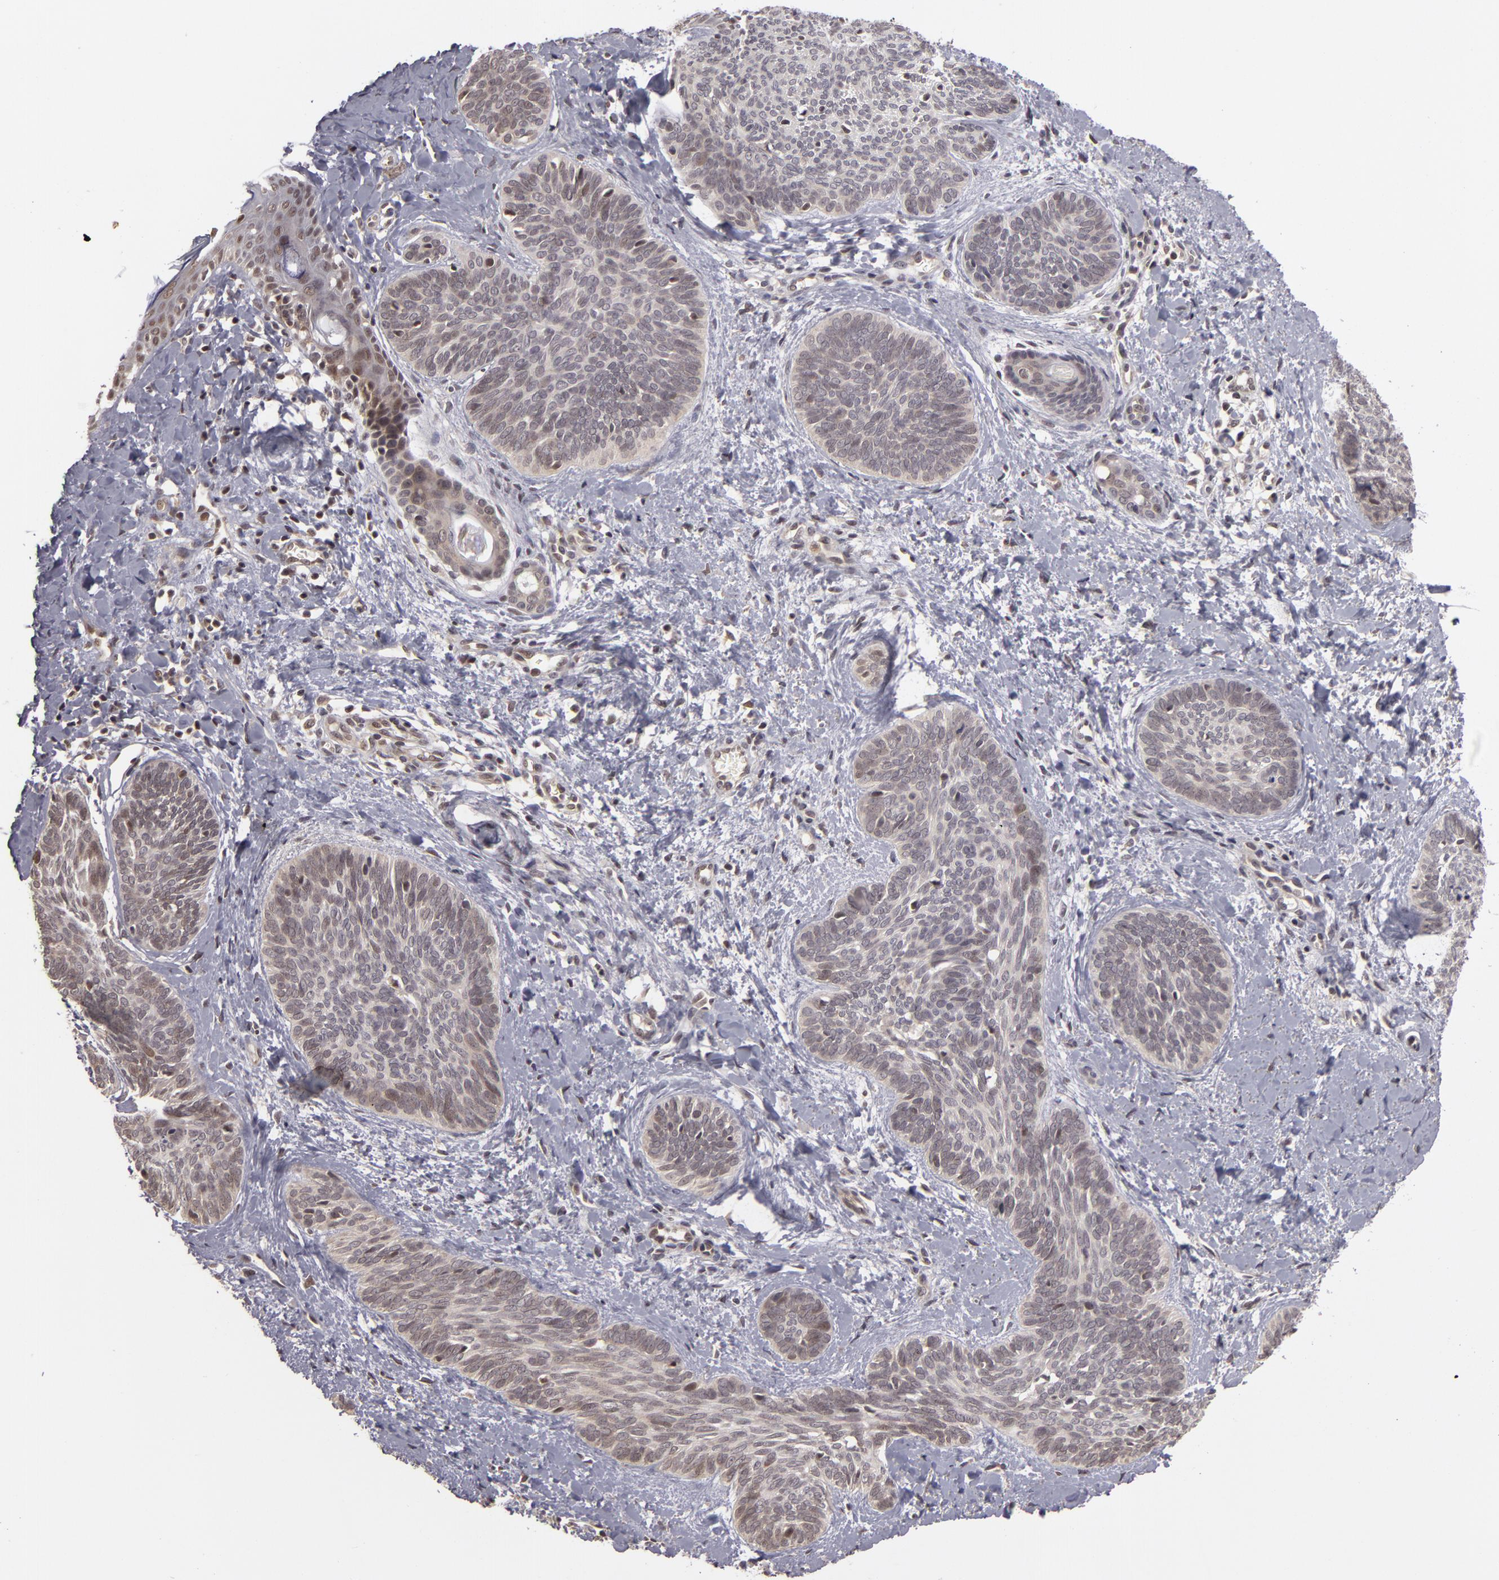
{"staining": {"intensity": "weak", "quantity": "<25%", "location": "nuclear"}, "tissue": "skin cancer", "cell_type": "Tumor cells", "image_type": "cancer", "snomed": [{"axis": "morphology", "description": "Basal cell carcinoma"}, {"axis": "topography", "description": "Skin"}], "caption": "A high-resolution micrograph shows IHC staining of skin cancer, which reveals no significant positivity in tumor cells.", "gene": "ZNF133", "patient": {"sex": "female", "age": 81}}